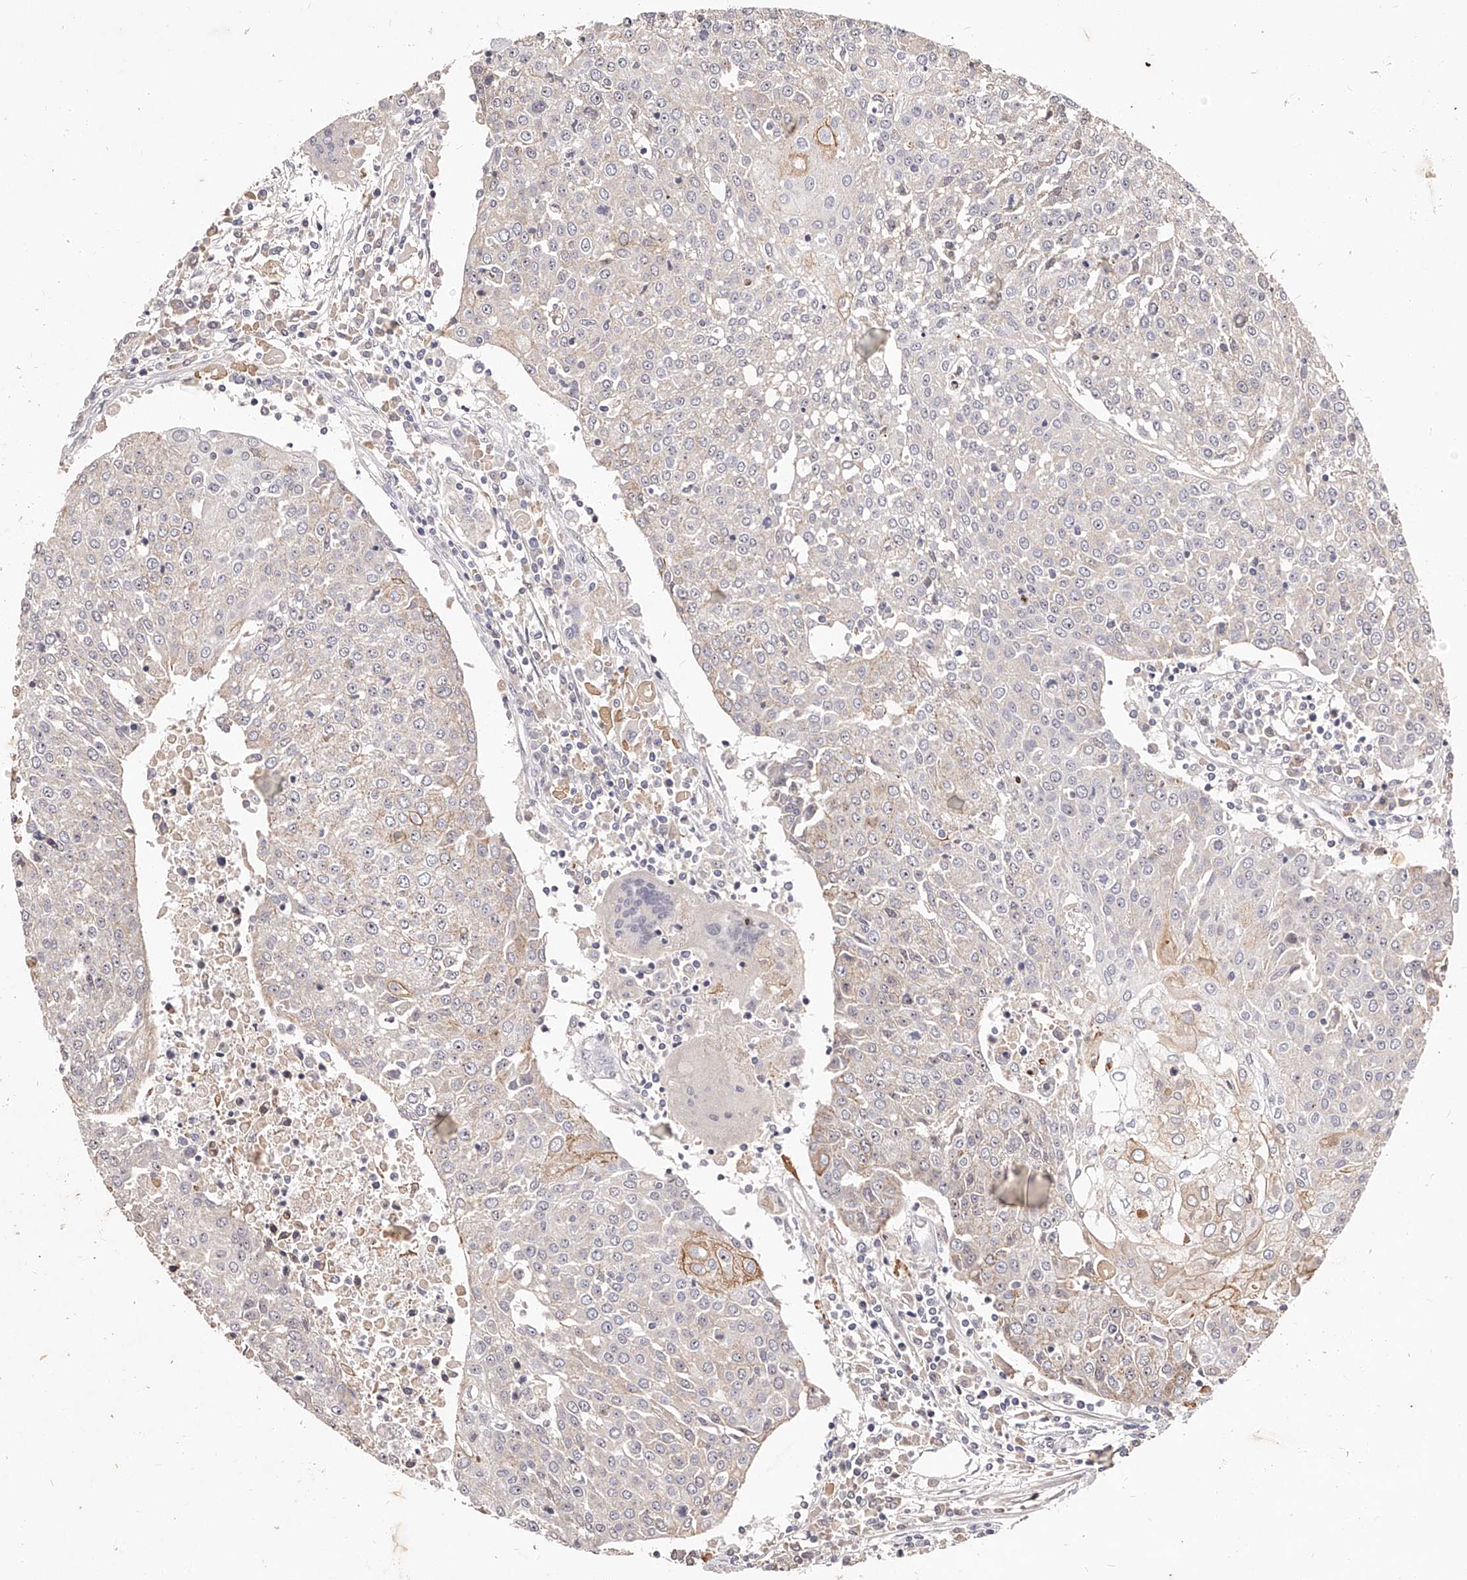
{"staining": {"intensity": "moderate", "quantity": "<25%", "location": "cytoplasmic/membranous"}, "tissue": "urothelial cancer", "cell_type": "Tumor cells", "image_type": "cancer", "snomed": [{"axis": "morphology", "description": "Urothelial carcinoma, High grade"}, {"axis": "topography", "description": "Urinary bladder"}], "caption": "High-power microscopy captured an immunohistochemistry micrograph of urothelial cancer, revealing moderate cytoplasmic/membranous staining in about <25% of tumor cells.", "gene": "PHACTR1", "patient": {"sex": "female", "age": 85}}